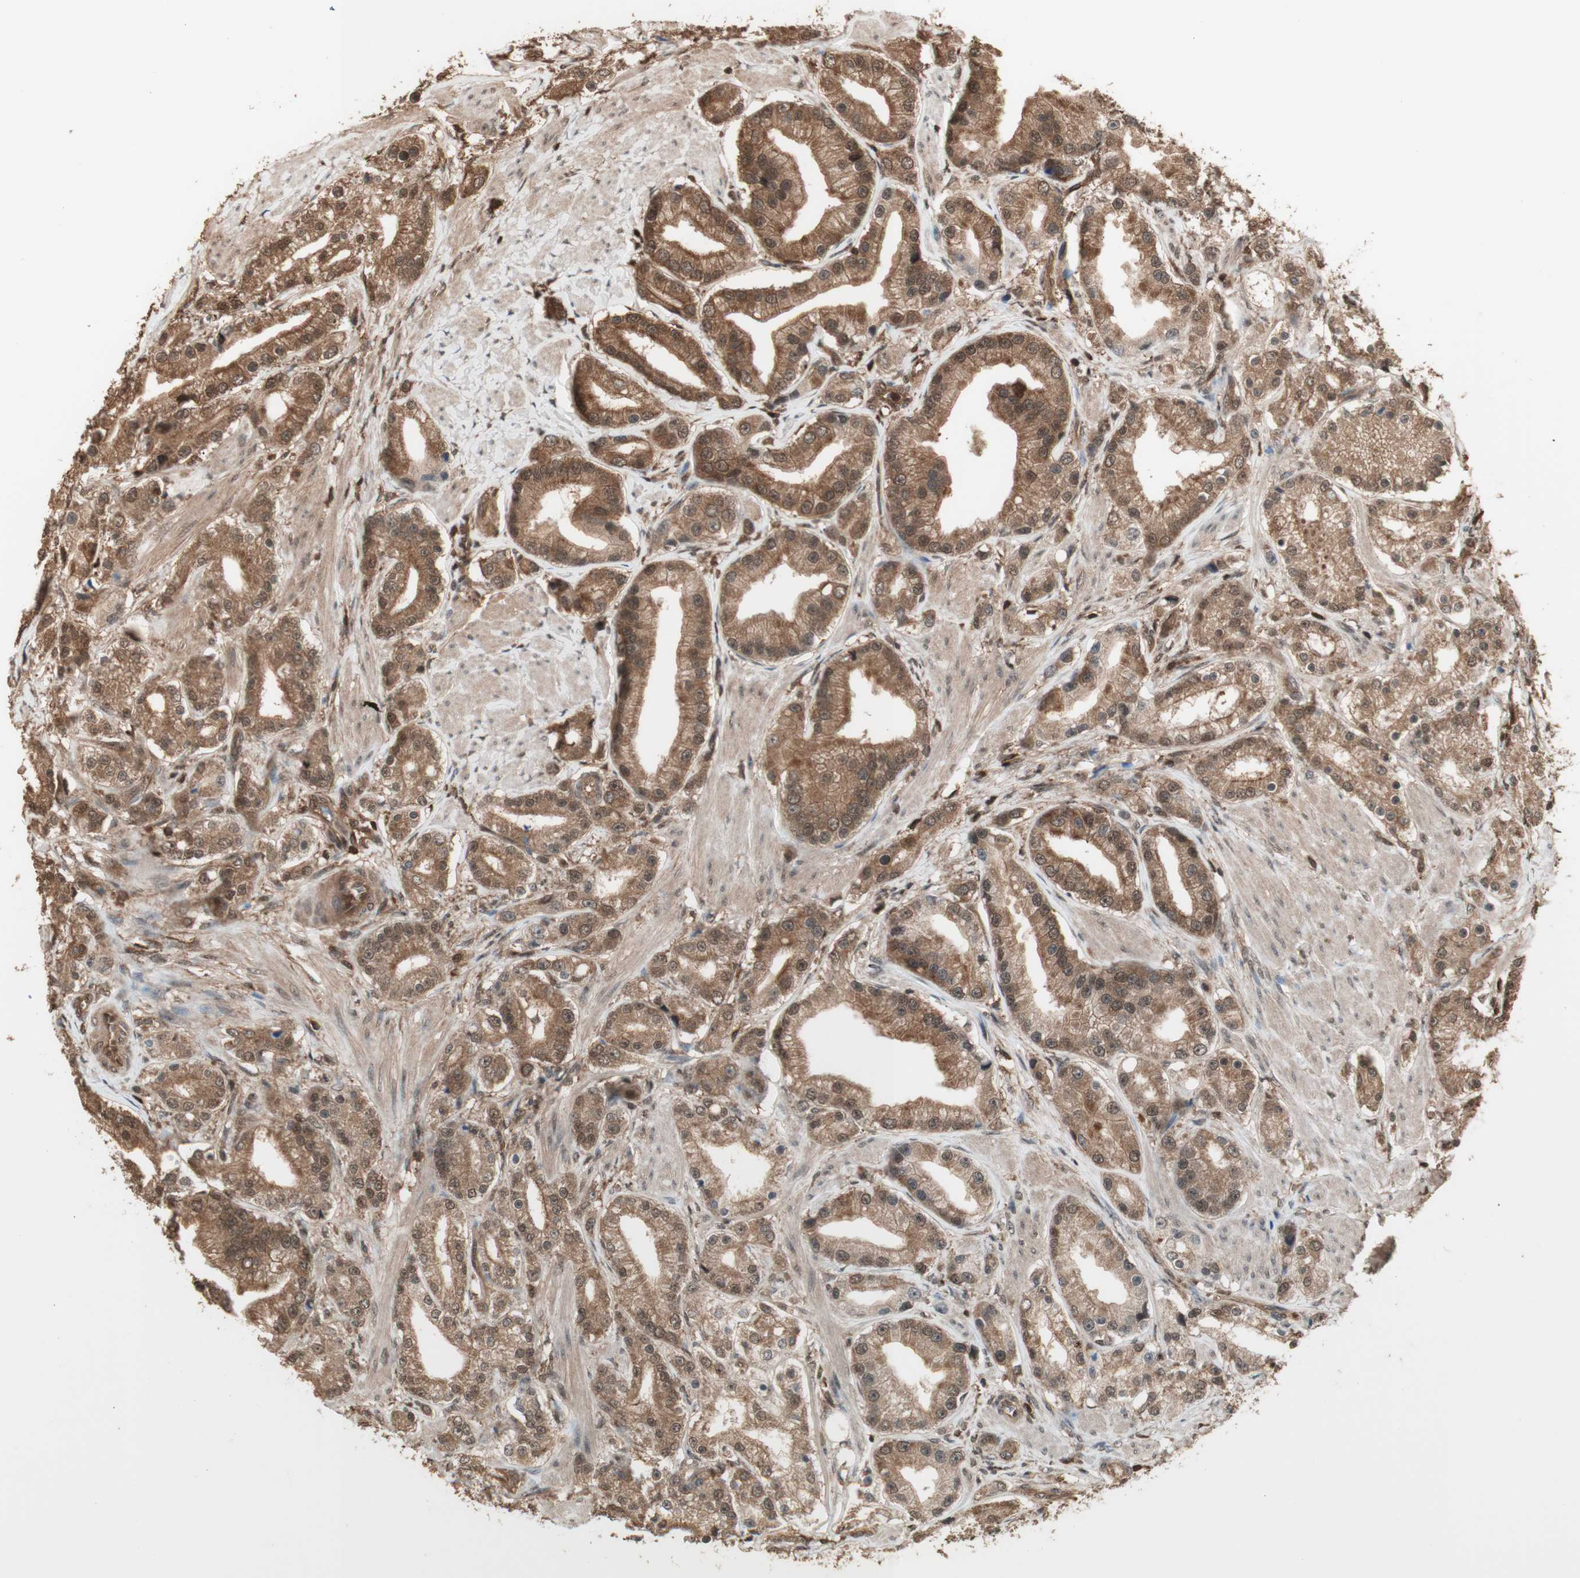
{"staining": {"intensity": "moderate", "quantity": ">75%", "location": "cytoplasmic/membranous"}, "tissue": "prostate cancer", "cell_type": "Tumor cells", "image_type": "cancer", "snomed": [{"axis": "morphology", "description": "Adenocarcinoma, Low grade"}, {"axis": "topography", "description": "Prostate"}], "caption": "Tumor cells display medium levels of moderate cytoplasmic/membranous staining in about >75% of cells in prostate cancer (low-grade adenocarcinoma). The staining was performed using DAB to visualize the protein expression in brown, while the nuclei were stained in blue with hematoxylin (Magnification: 20x).", "gene": "YWHAB", "patient": {"sex": "male", "age": 63}}